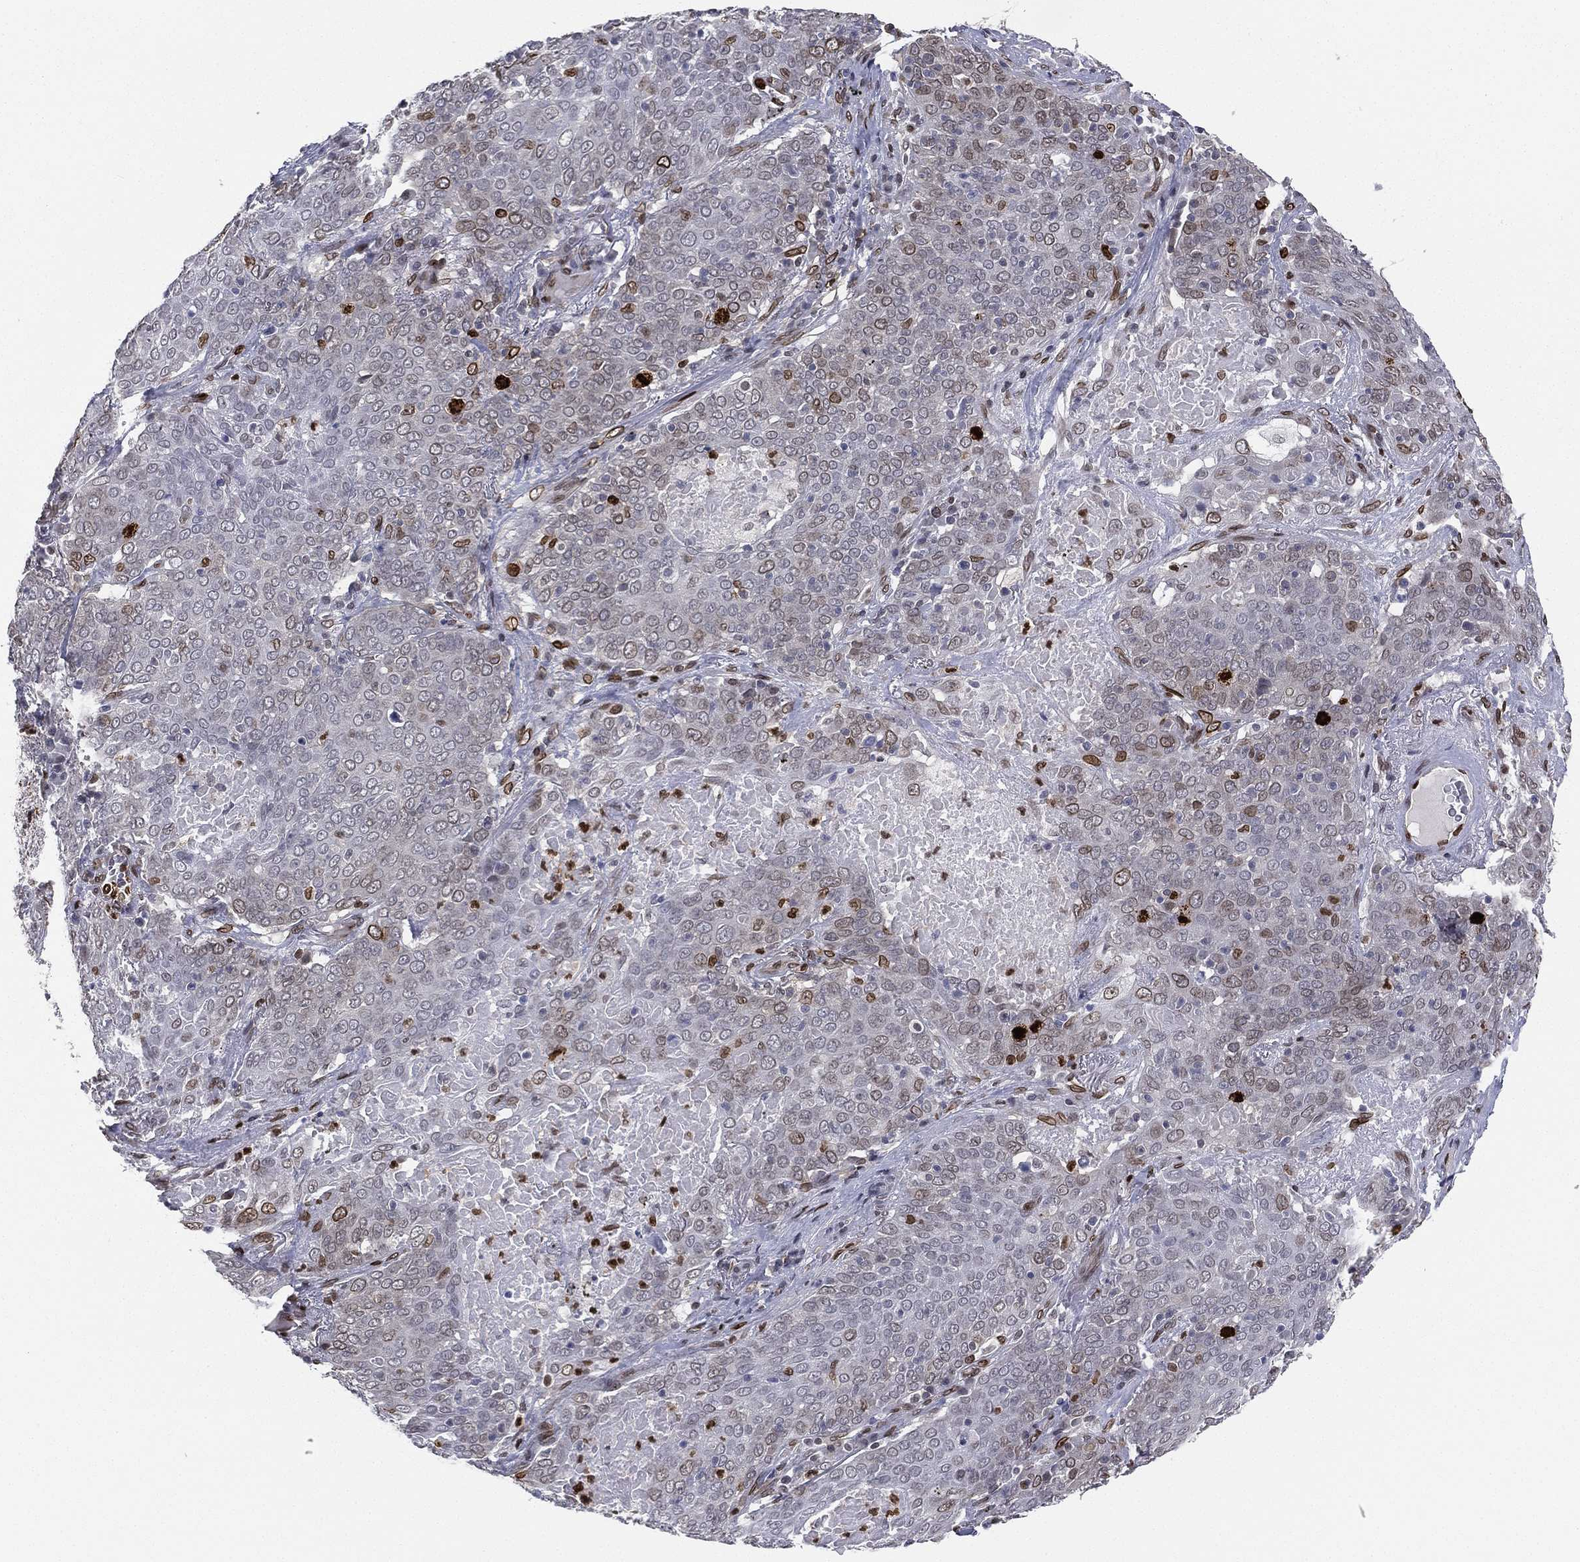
{"staining": {"intensity": "strong", "quantity": "<25%", "location": "nuclear"}, "tissue": "lung cancer", "cell_type": "Tumor cells", "image_type": "cancer", "snomed": [{"axis": "morphology", "description": "Squamous cell carcinoma, NOS"}, {"axis": "topography", "description": "Lung"}], "caption": "A histopathology image showing strong nuclear staining in about <25% of tumor cells in lung cancer, as visualized by brown immunohistochemical staining.", "gene": "LMNB1", "patient": {"sex": "male", "age": 82}}